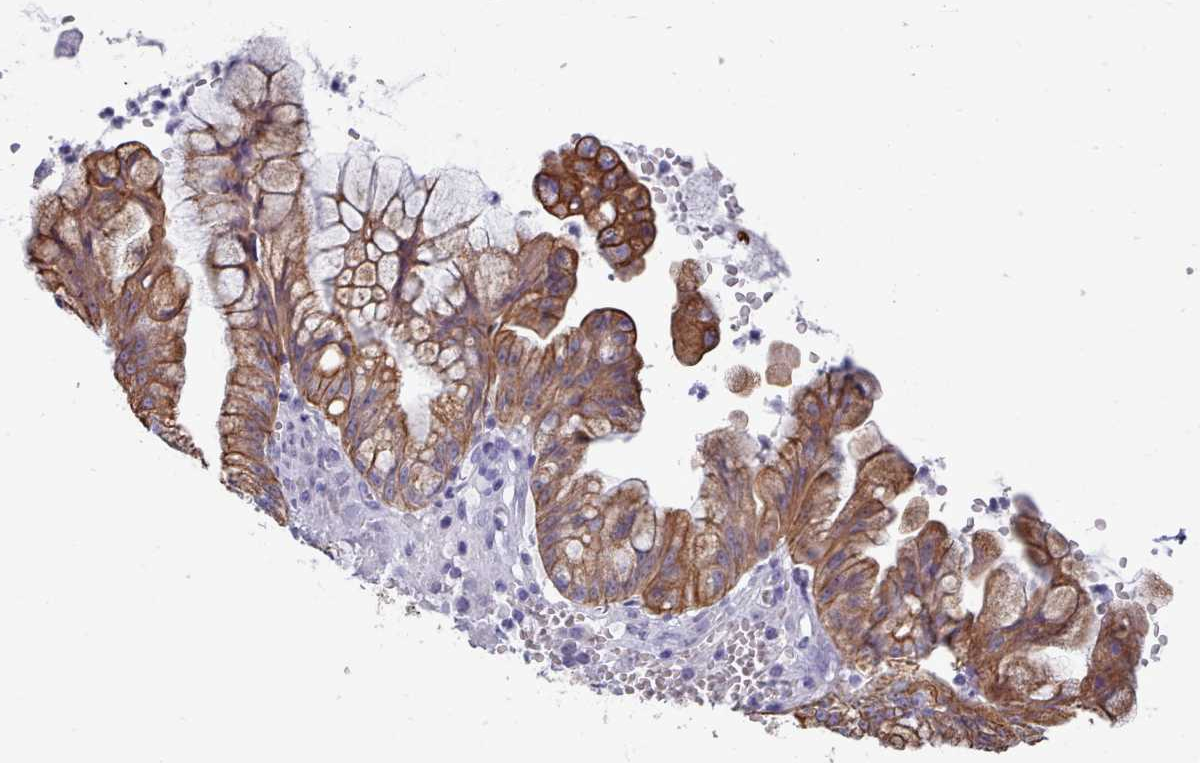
{"staining": {"intensity": "strong", "quantity": ">75%", "location": "cytoplasmic/membranous"}, "tissue": "ovarian cancer", "cell_type": "Tumor cells", "image_type": "cancer", "snomed": [{"axis": "morphology", "description": "Cystadenocarcinoma, mucinous, NOS"}, {"axis": "topography", "description": "Ovary"}], "caption": "Mucinous cystadenocarcinoma (ovarian) stained for a protein (brown) reveals strong cytoplasmic/membranous positive expression in about >75% of tumor cells.", "gene": "FPGS", "patient": {"sex": "female", "age": 70}}